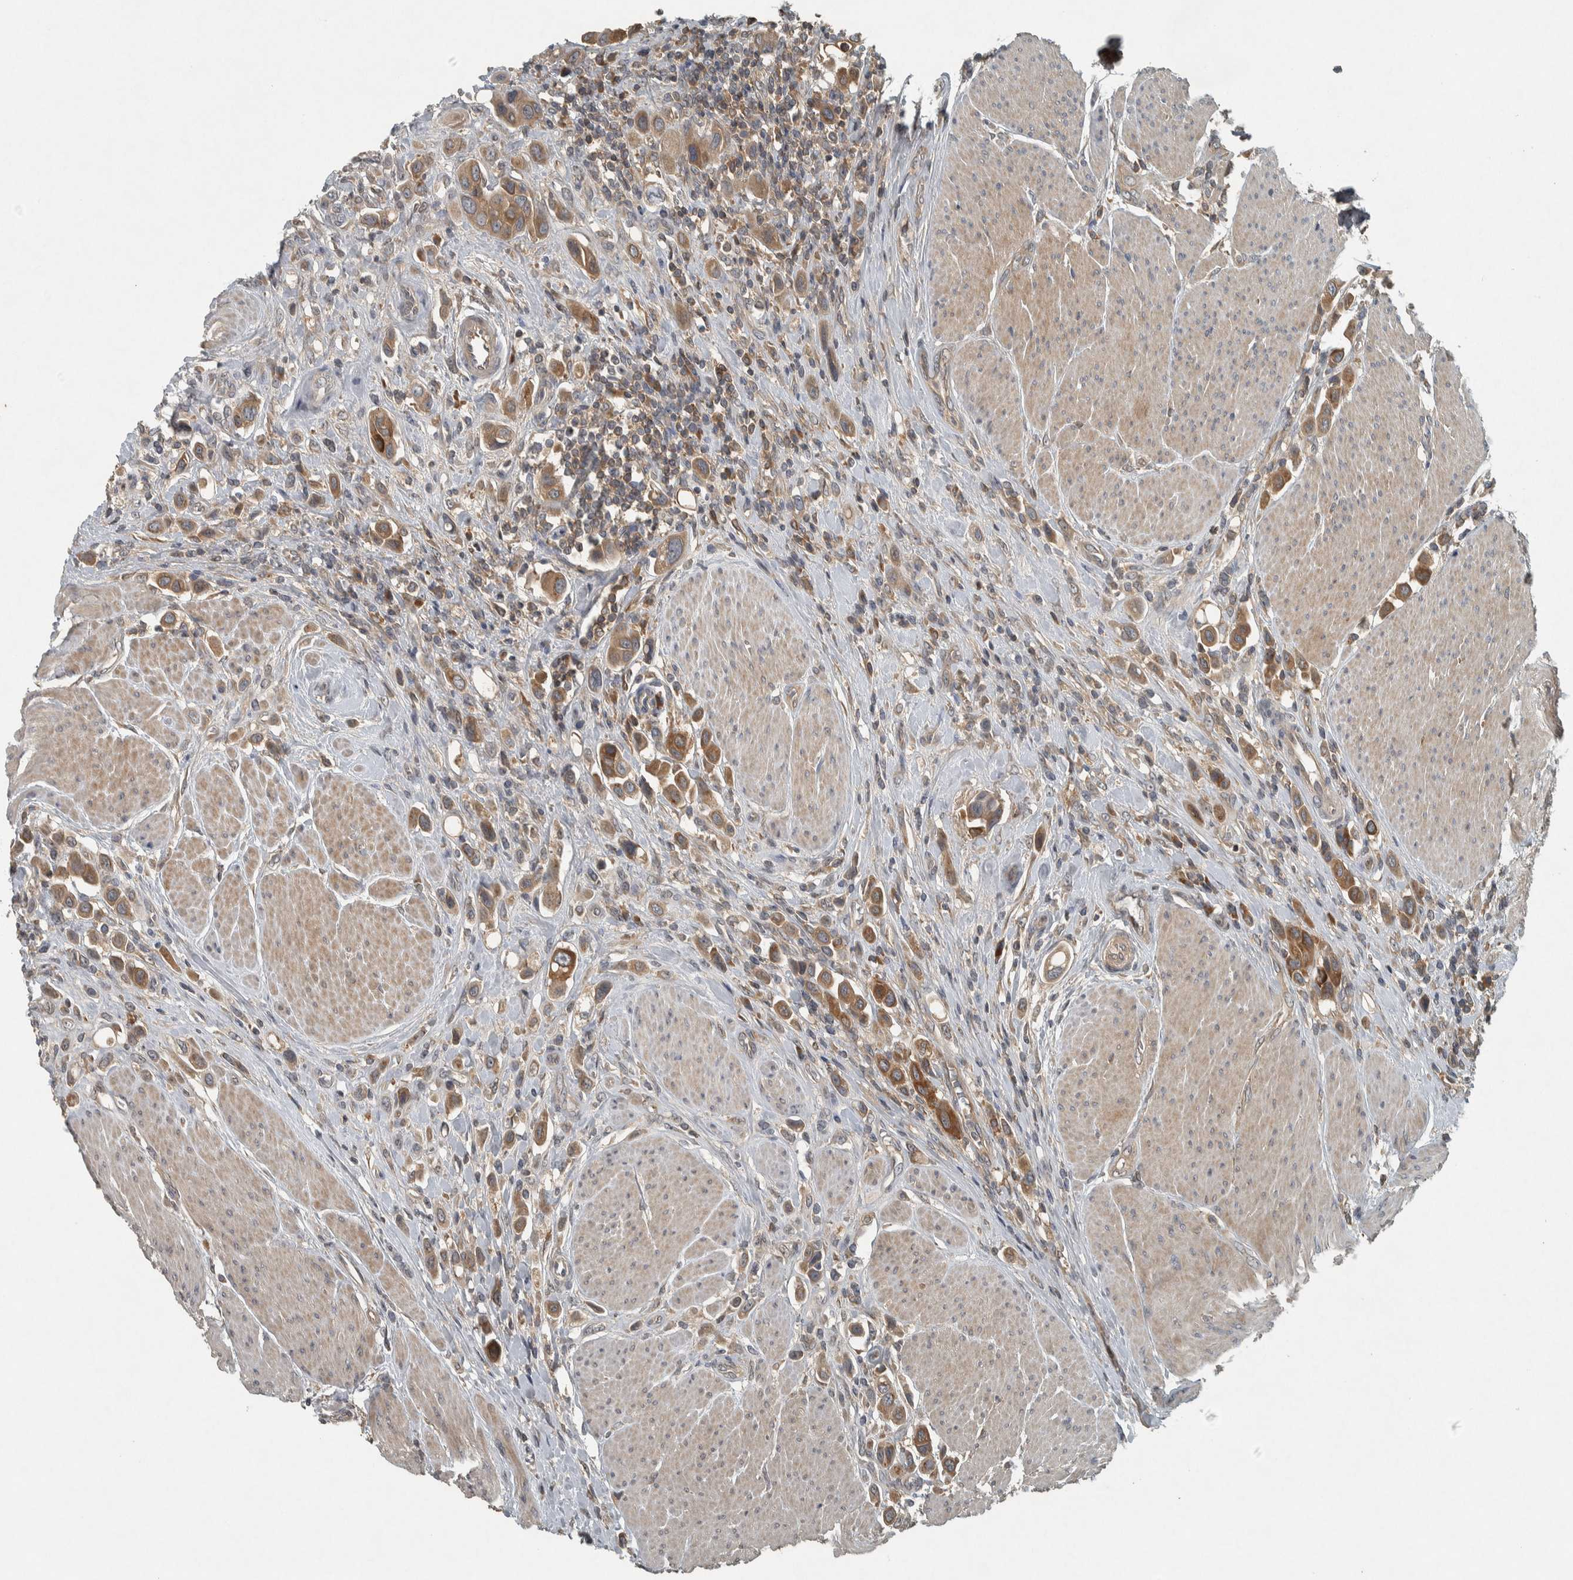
{"staining": {"intensity": "moderate", "quantity": ">75%", "location": "cytoplasmic/membranous"}, "tissue": "urothelial cancer", "cell_type": "Tumor cells", "image_type": "cancer", "snomed": [{"axis": "morphology", "description": "Urothelial carcinoma, High grade"}, {"axis": "topography", "description": "Urinary bladder"}], "caption": "Human urothelial cancer stained with a protein marker demonstrates moderate staining in tumor cells.", "gene": "CLCN2", "patient": {"sex": "male", "age": 50}}